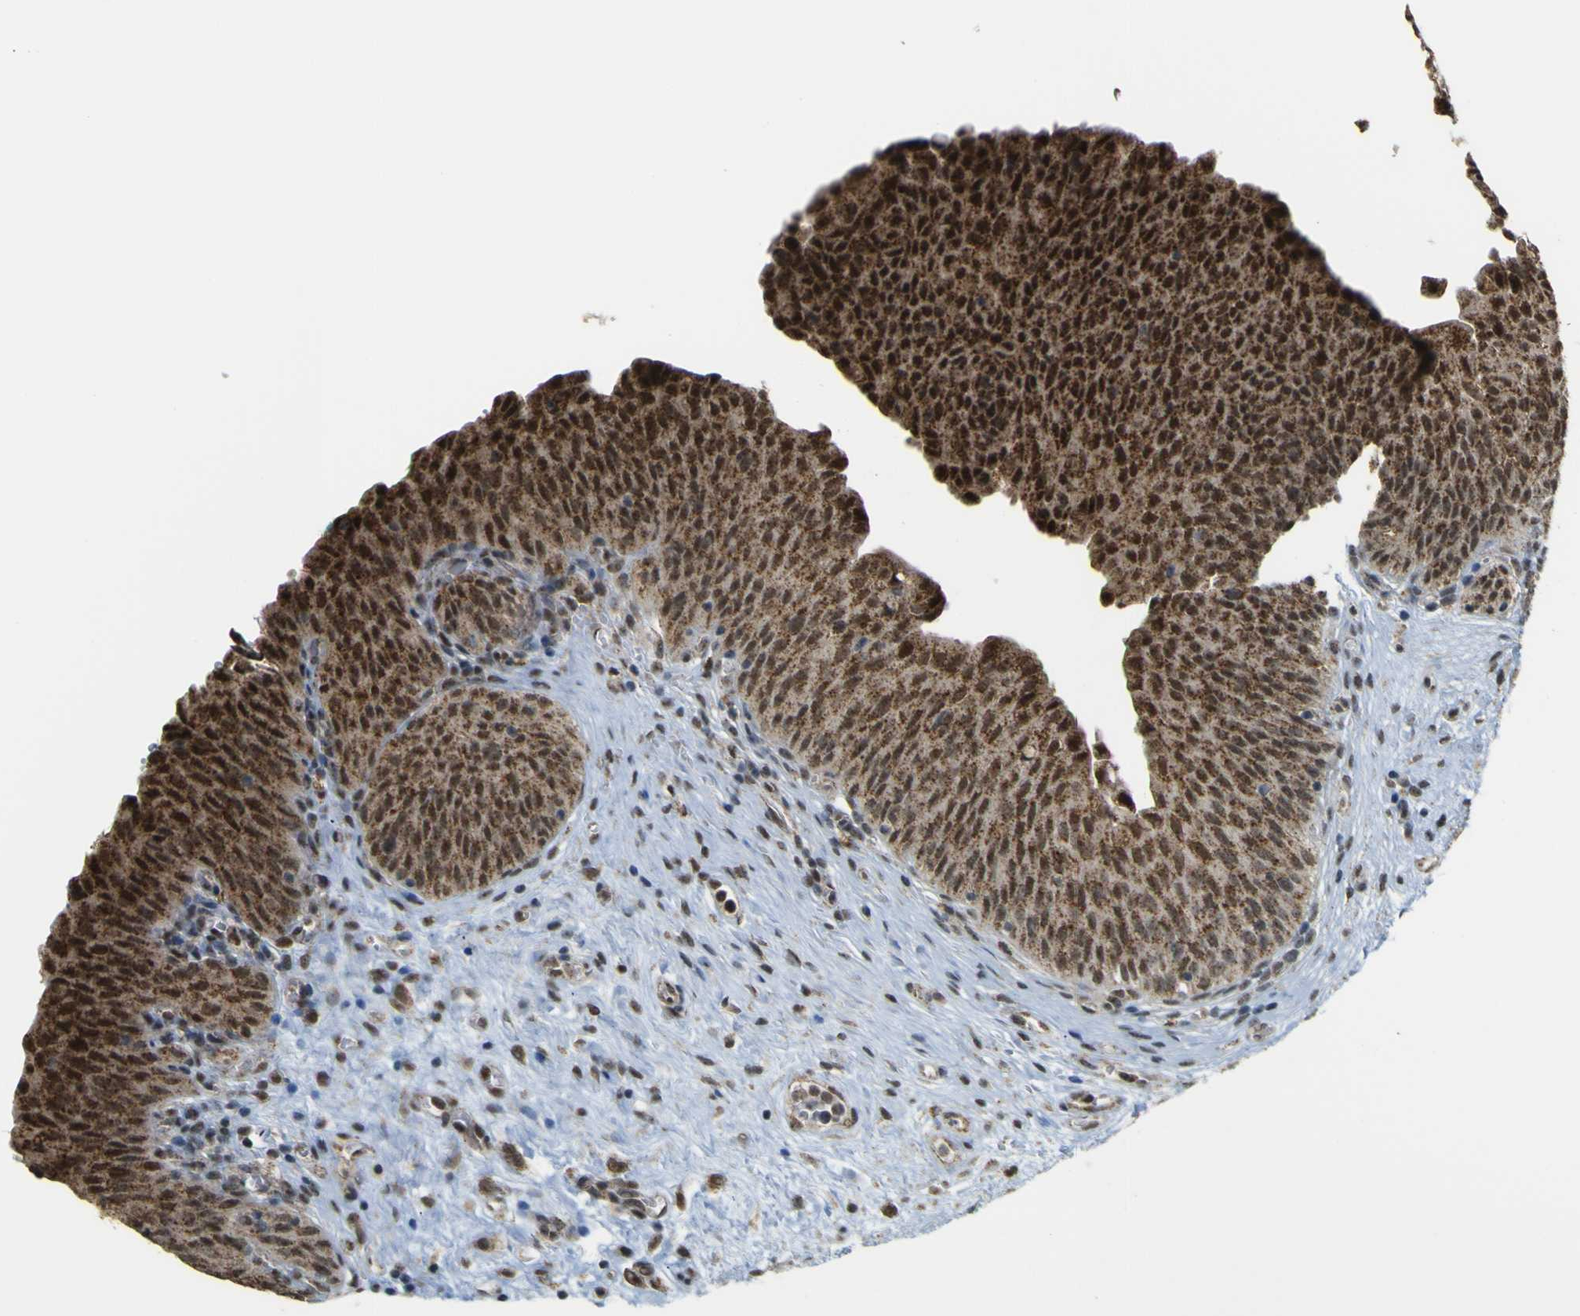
{"staining": {"intensity": "strong", "quantity": ">75%", "location": "cytoplasmic/membranous,nuclear"}, "tissue": "urinary bladder", "cell_type": "Urothelial cells", "image_type": "normal", "snomed": [{"axis": "morphology", "description": "Normal tissue, NOS"}, {"axis": "morphology", "description": "Dysplasia, NOS"}, {"axis": "topography", "description": "Urinary bladder"}], "caption": "The photomicrograph reveals staining of benign urinary bladder, revealing strong cytoplasmic/membranous,nuclear protein staining (brown color) within urothelial cells.", "gene": "ACBD5", "patient": {"sex": "male", "age": 35}}